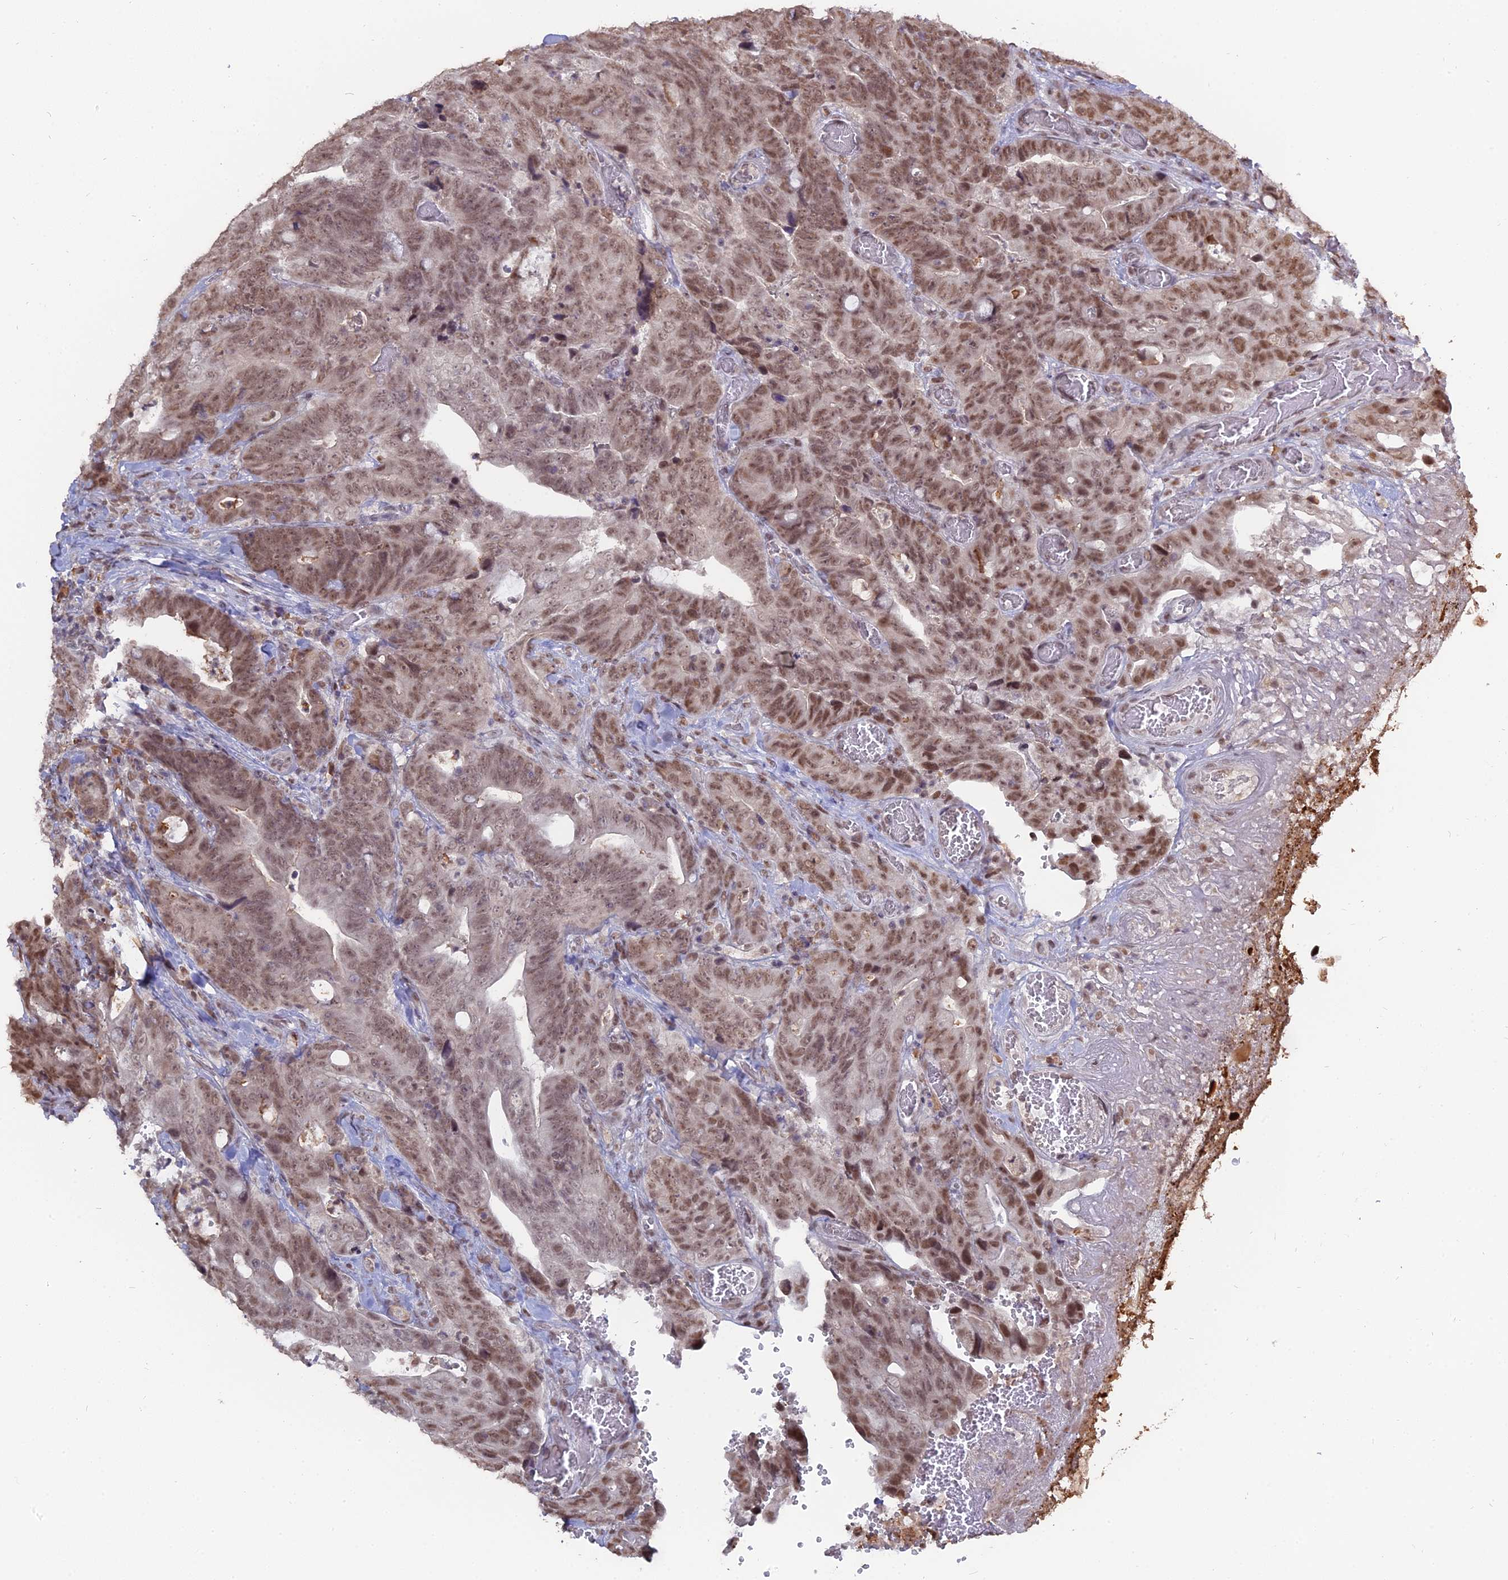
{"staining": {"intensity": "moderate", "quantity": ">75%", "location": "nuclear"}, "tissue": "colorectal cancer", "cell_type": "Tumor cells", "image_type": "cancer", "snomed": [{"axis": "morphology", "description": "Adenocarcinoma, NOS"}, {"axis": "topography", "description": "Colon"}], "caption": "Immunohistochemistry (IHC) image of neoplastic tissue: human adenocarcinoma (colorectal) stained using immunohistochemistry demonstrates medium levels of moderate protein expression localized specifically in the nuclear of tumor cells, appearing as a nuclear brown color.", "gene": "NR1H3", "patient": {"sex": "female", "age": 82}}